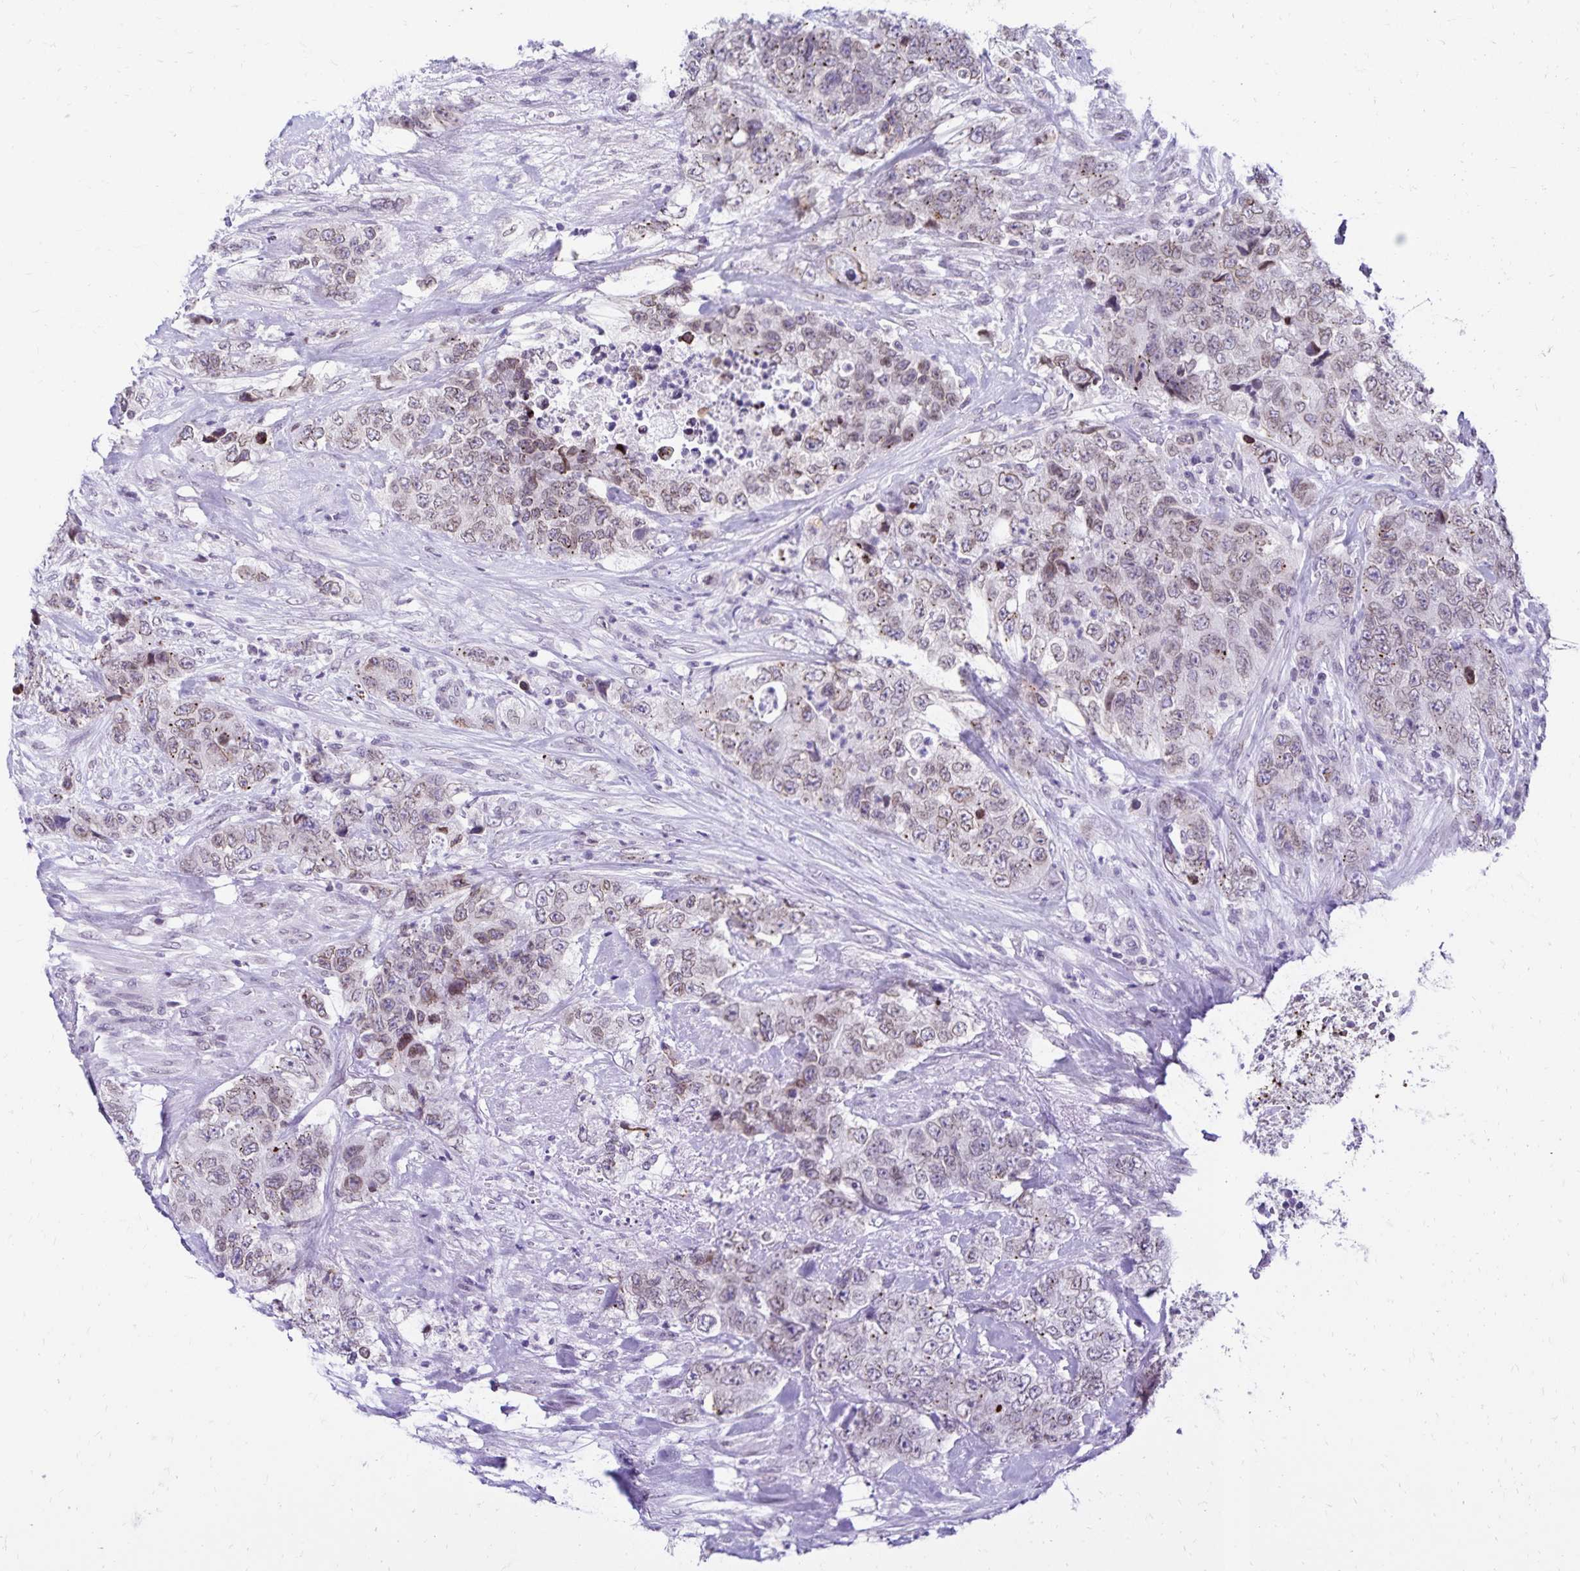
{"staining": {"intensity": "weak", "quantity": "25%-75%", "location": "nuclear"}, "tissue": "urothelial cancer", "cell_type": "Tumor cells", "image_type": "cancer", "snomed": [{"axis": "morphology", "description": "Urothelial carcinoma, High grade"}, {"axis": "topography", "description": "Urinary bladder"}], "caption": "Urothelial cancer stained with immunohistochemistry (IHC) exhibits weak nuclear expression in about 25%-75% of tumor cells. The protein of interest is shown in brown color, while the nuclei are stained blue.", "gene": "FAM166C", "patient": {"sex": "female", "age": 78}}